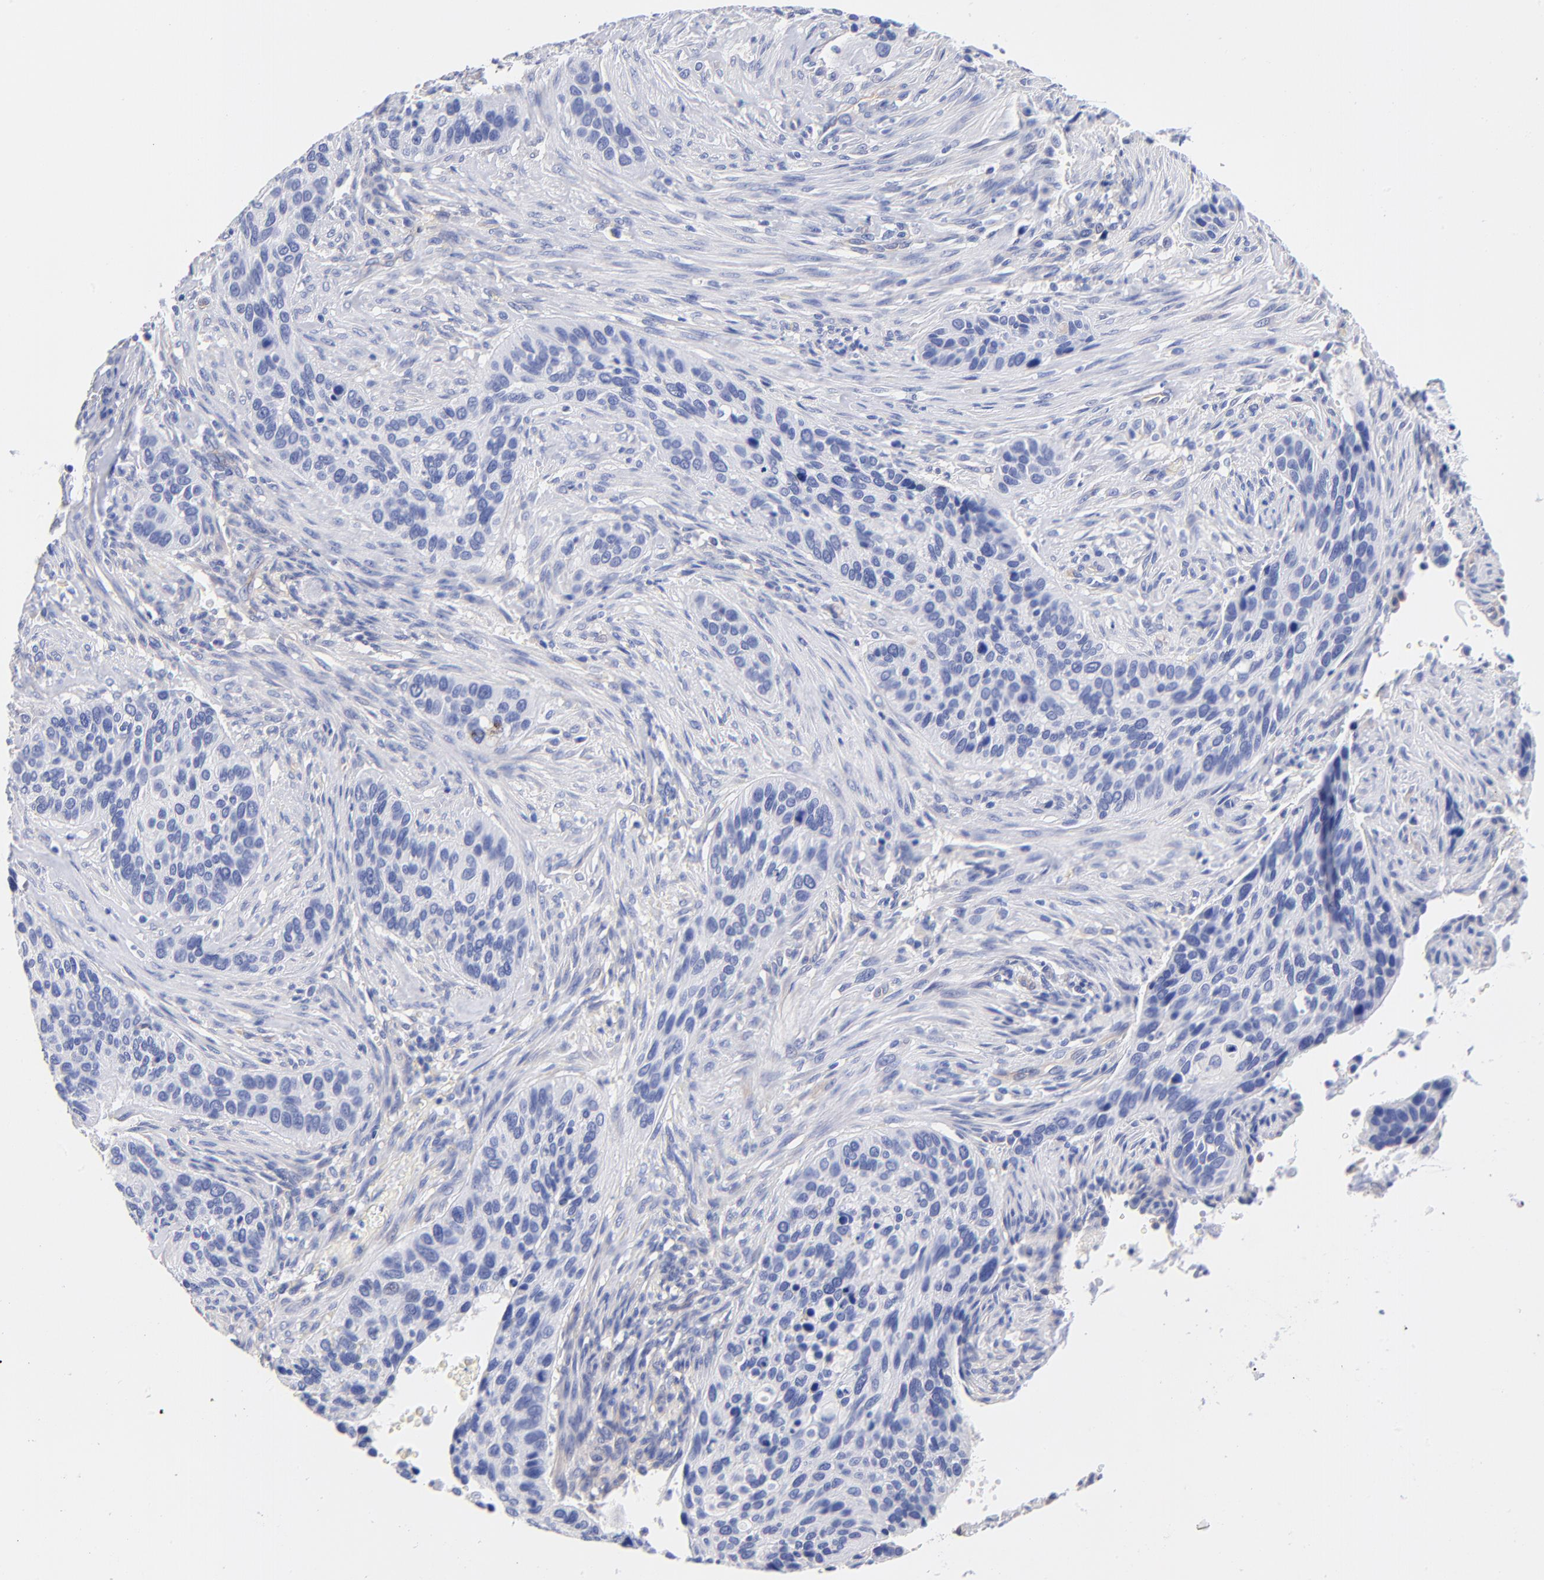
{"staining": {"intensity": "negative", "quantity": "none", "location": "none"}, "tissue": "cervical cancer", "cell_type": "Tumor cells", "image_type": "cancer", "snomed": [{"axis": "morphology", "description": "Adenocarcinoma, NOS"}, {"axis": "topography", "description": "Cervix"}], "caption": "The photomicrograph displays no staining of tumor cells in cervical cancer (adenocarcinoma).", "gene": "SLC44A2", "patient": {"sex": "female", "age": 29}}